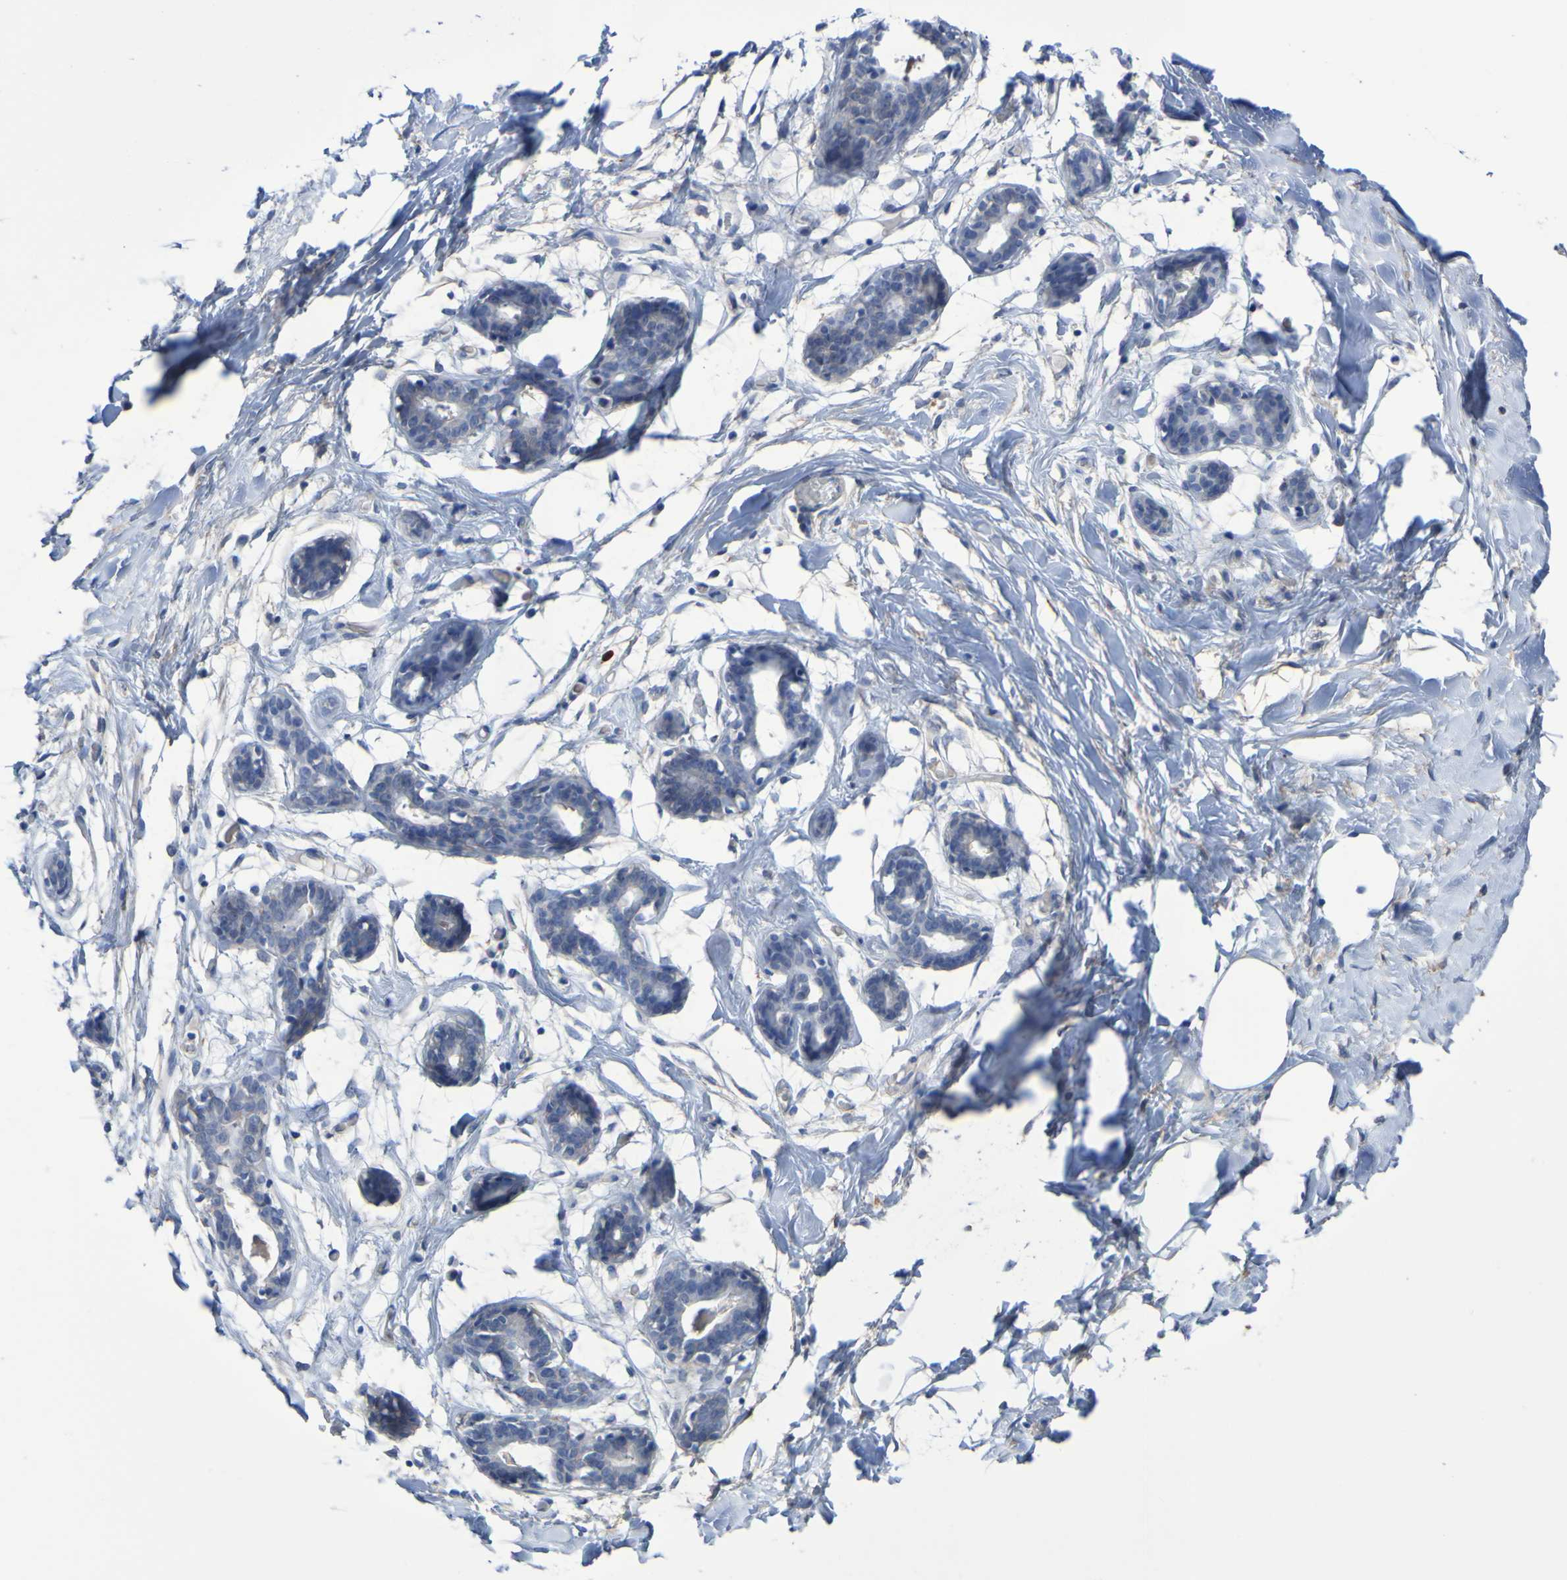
{"staining": {"intensity": "negative", "quantity": "none", "location": "none"}, "tissue": "adipose tissue", "cell_type": "Adipocytes", "image_type": "normal", "snomed": [{"axis": "morphology", "description": "Normal tissue, NOS"}, {"axis": "topography", "description": "Breast"}, {"axis": "topography", "description": "Adipose tissue"}], "caption": "This photomicrograph is of benign adipose tissue stained with IHC to label a protein in brown with the nuclei are counter-stained blue. There is no staining in adipocytes. (DAB immunohistochemistry (IHC), high magnification).", "gene": "SGCB", "patient": {"sex": "female", "age": 25}}